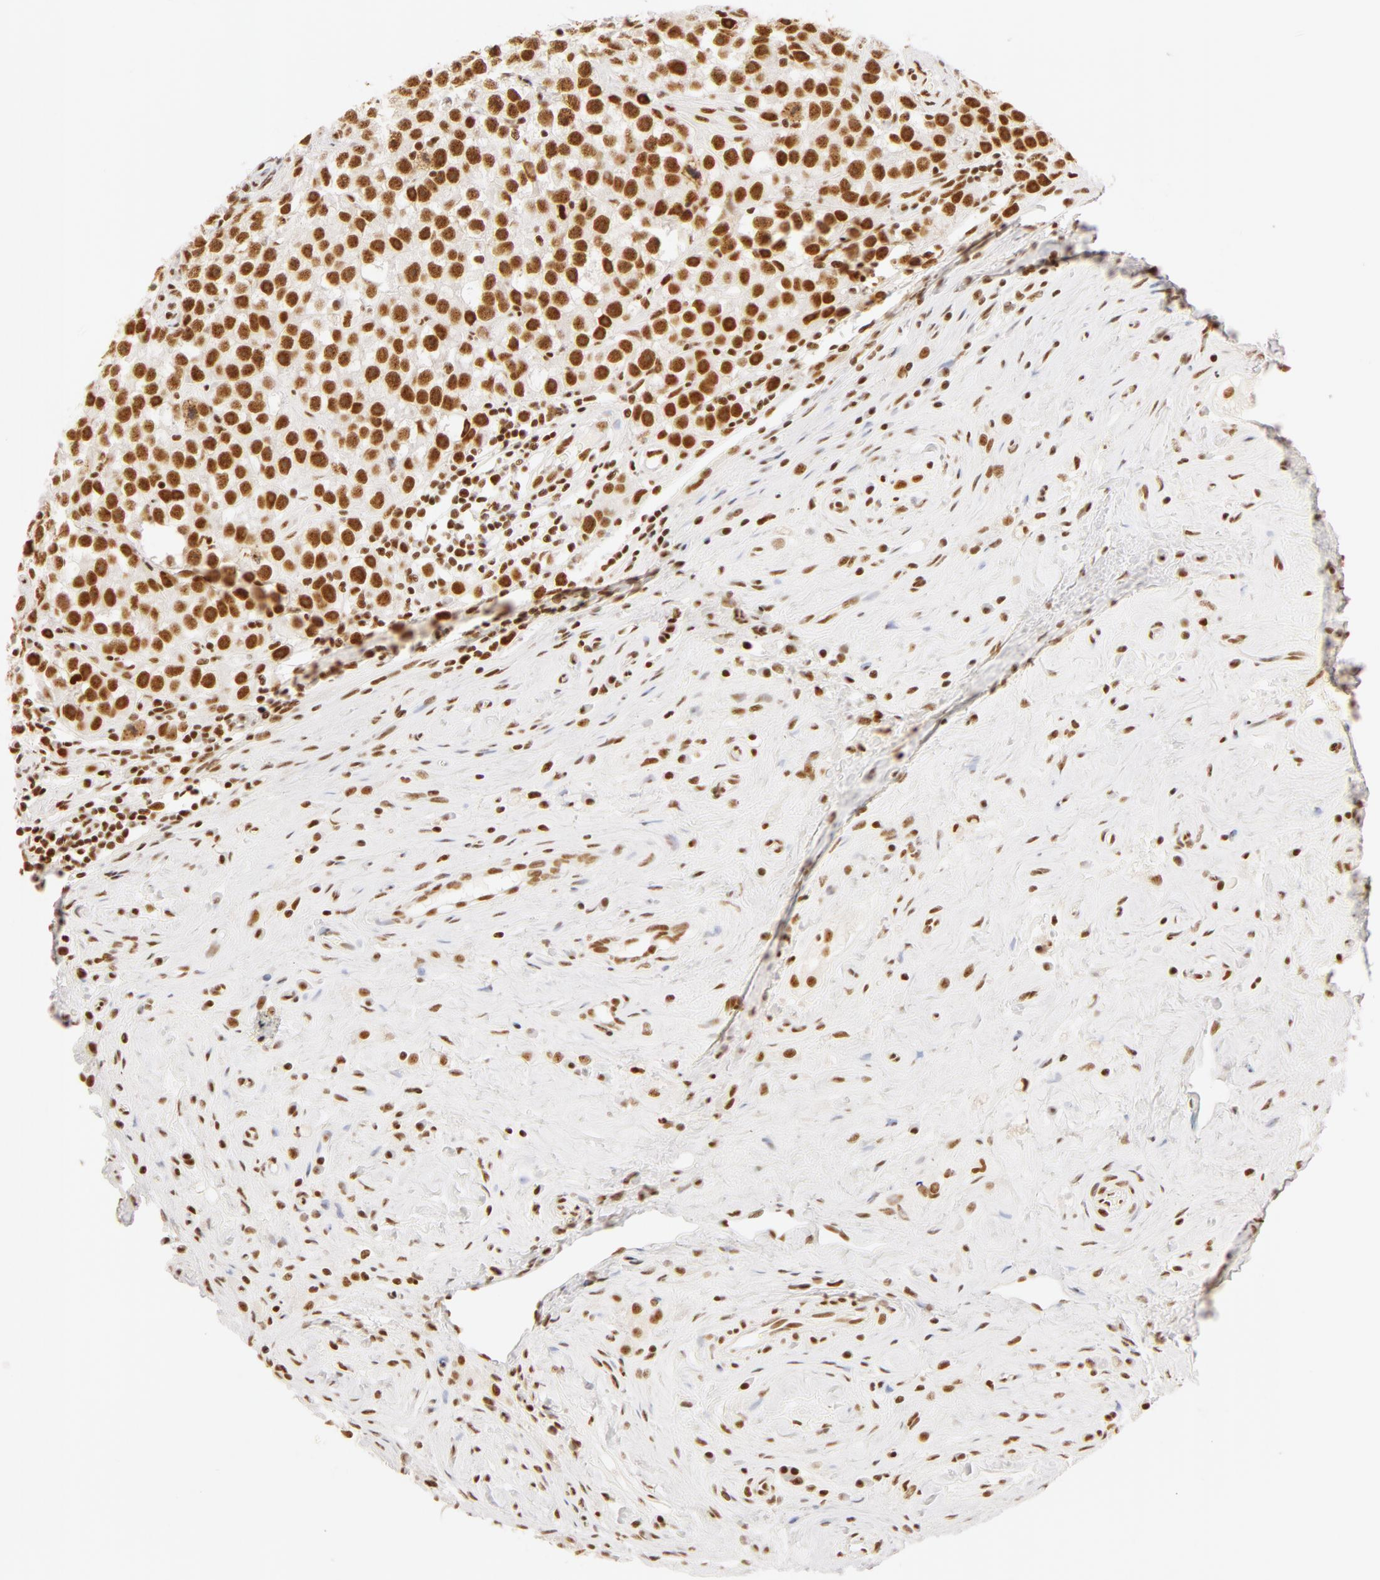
{"staining": {"intensity": "moderate", "quantity": ">75%", "location": "nuclear"}, "tissue": "testis cancer", "cell_type": "Tumor cells", "image_type": "cancer", "snomed": [{"axis": "morphology", "description": "Seminoma, NOS"}, {"axis": "topography", "description": "Testis"}], "caption": "Moderate nuclear positivity is appreciated in about >75% of tumor cells in testis seminoma.", "gene": "RBM39", "patient": {"sex": "male", "age": 32}}